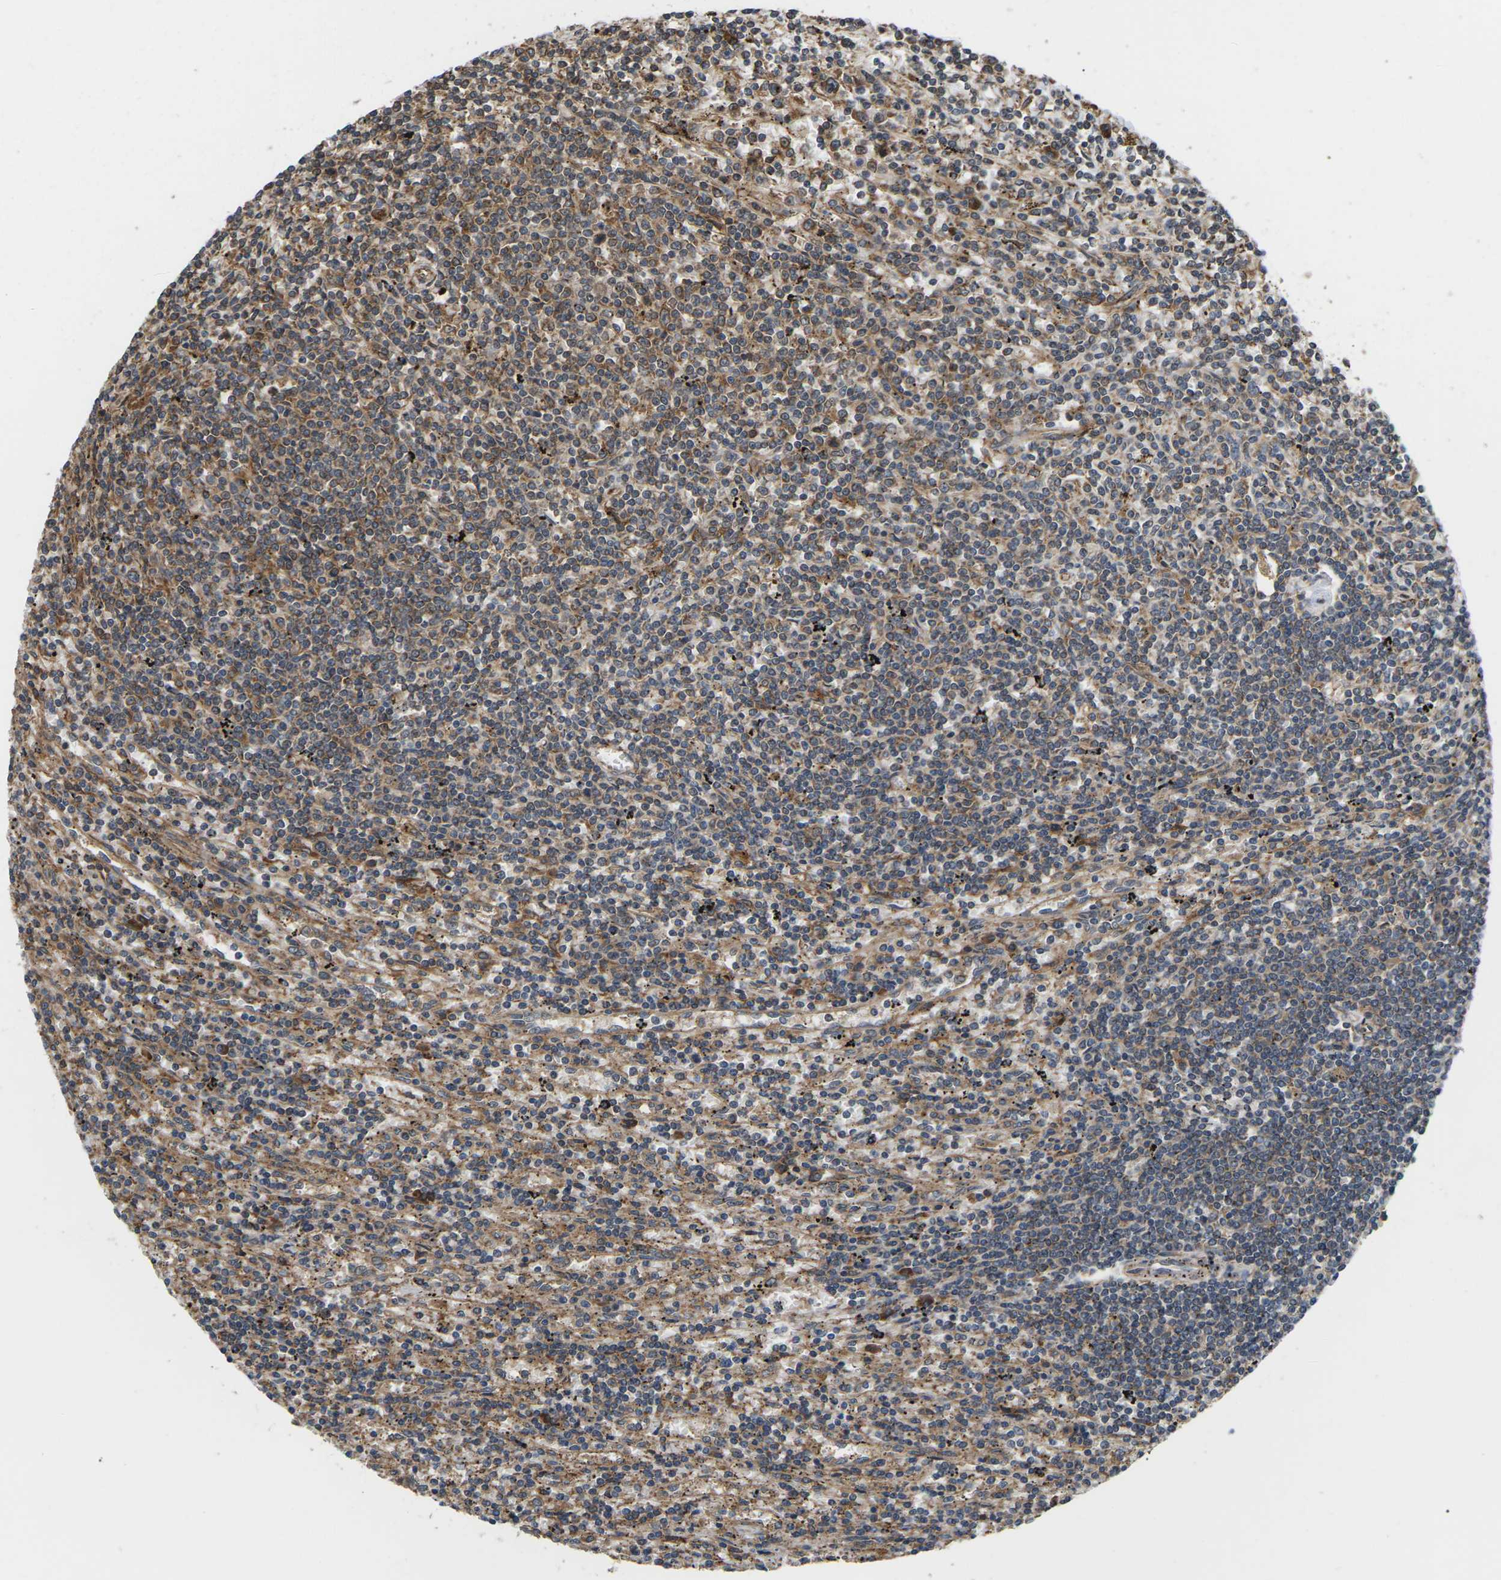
{"staining": {"intensity": "moderate", "quantity": ">75%", "location": "cytoplasmic/membranous"}, "tissue": "lymphoma", "cell_type": "Tumor cells", "image_type": "cancer", "snomed": [{"axis": "morphology", "description": "Malignant lymphoma, non-Hodgkin's type, Low grade"}, {"axis": "topography", "description": "Spleen"}], "caption": "This is a photomicrograph of immunohistochemistry staining of lymphoma, which shows moderate positivity in the cytoplasmic/membranous of tumor cells.", "gene": "NRAS", "patient": {"sex": "male", "age": 76}}